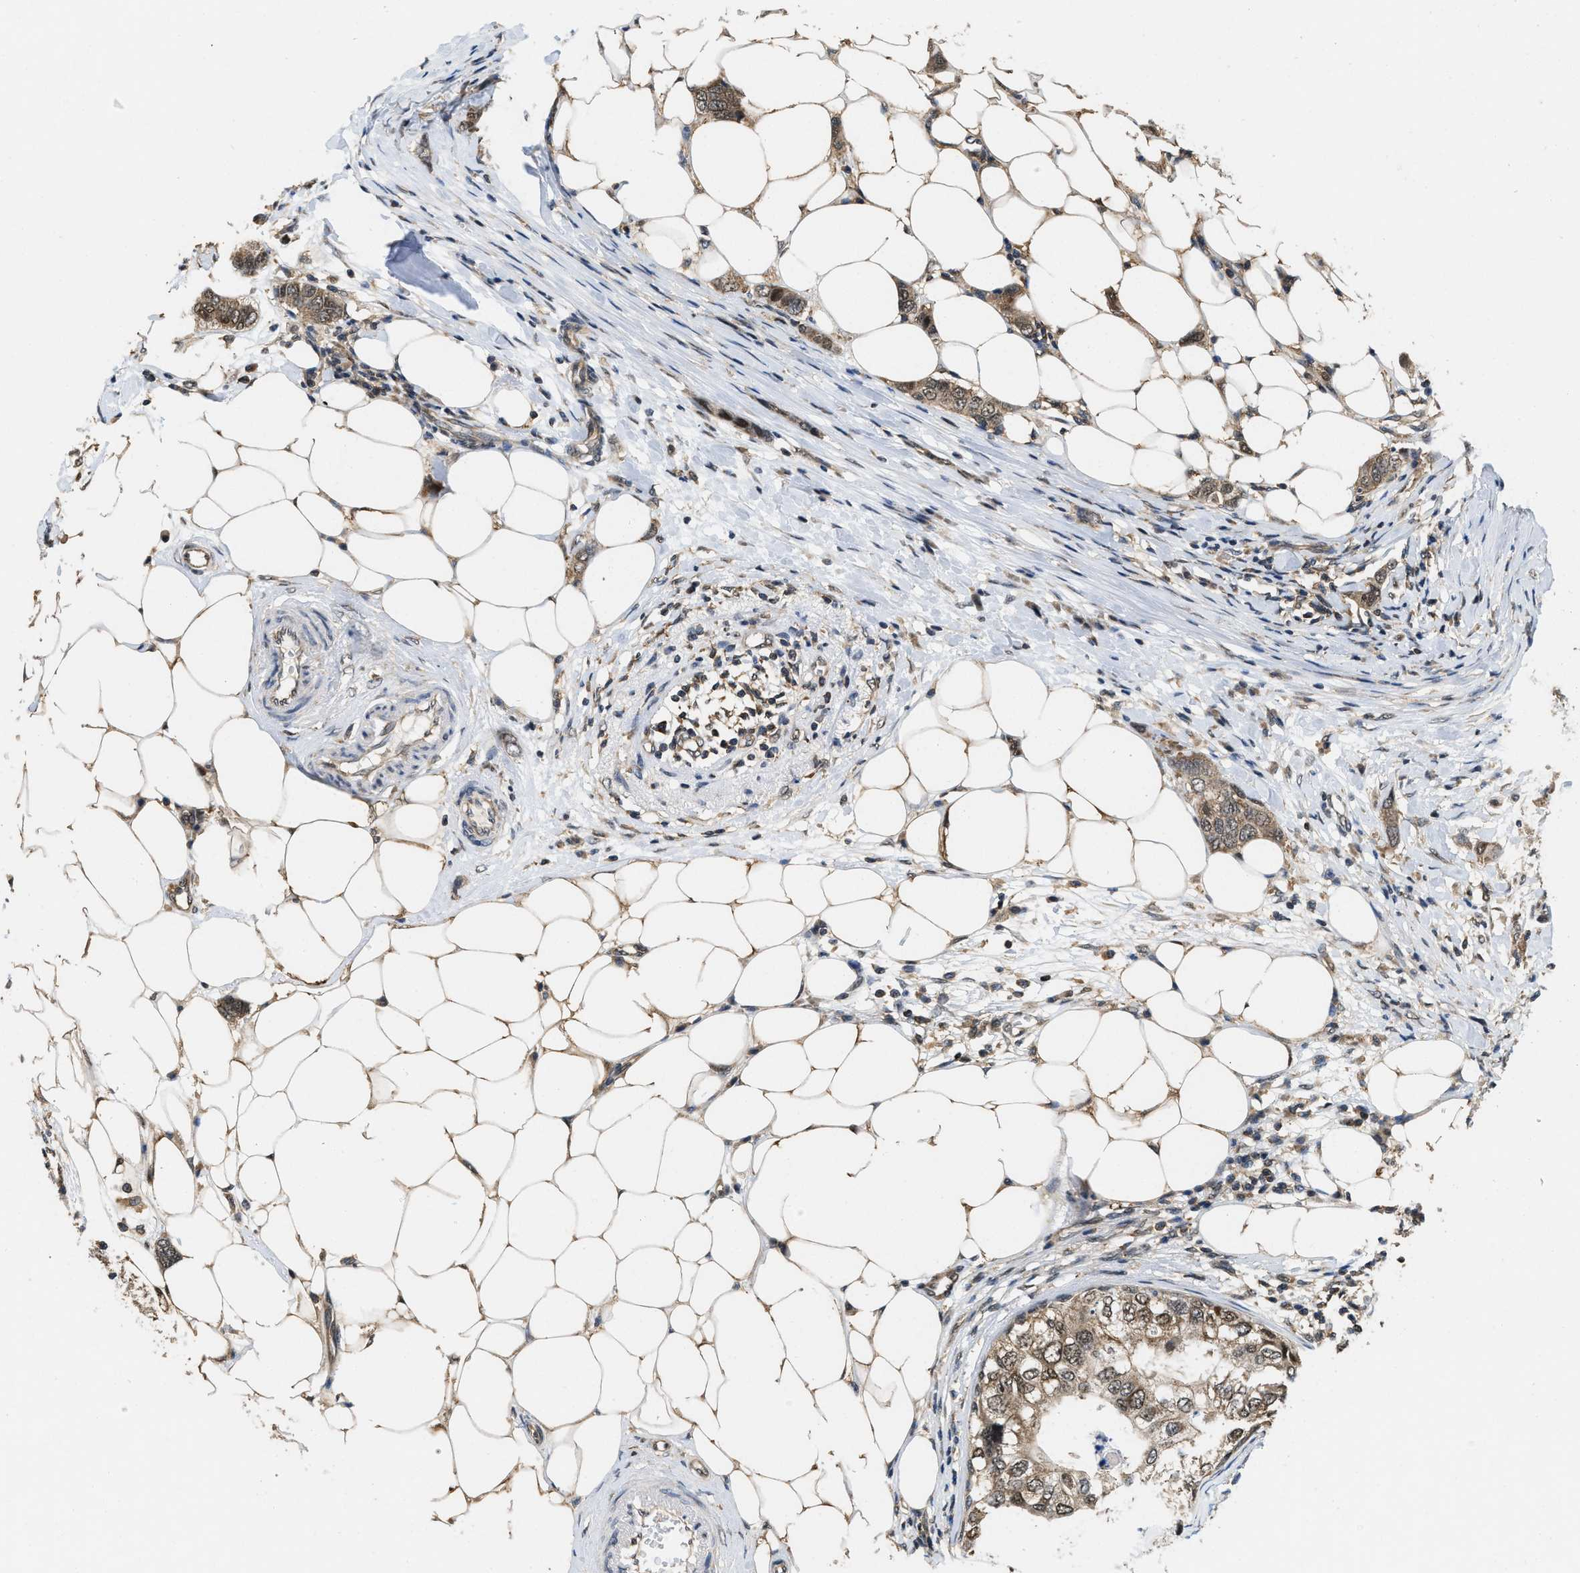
{"staining": {"intensity": "moderate", "quantity": "25%-75%", "location": "cytoplasmic/membranous,nuclear"}, "tissue": "breast cancer", "cell_type": "Tumor cells", "image_type": "cancer", "snomed": [{"axis": "morphology", "description": "Duct carcinoma"}, {"axis": "topography", "description": "Breast"}], "caption": "Infiltrating ductal carcinoma (breast) was stained to show a protein in brown. There is medium levels of moderate cytoplasmic/membranous and nuclear positivity in about 25%-75% of tumor cells. Nuclei are stained in blue.", "gene": "ATF7IP", "patient": {"sex": "female", "age": 50}}